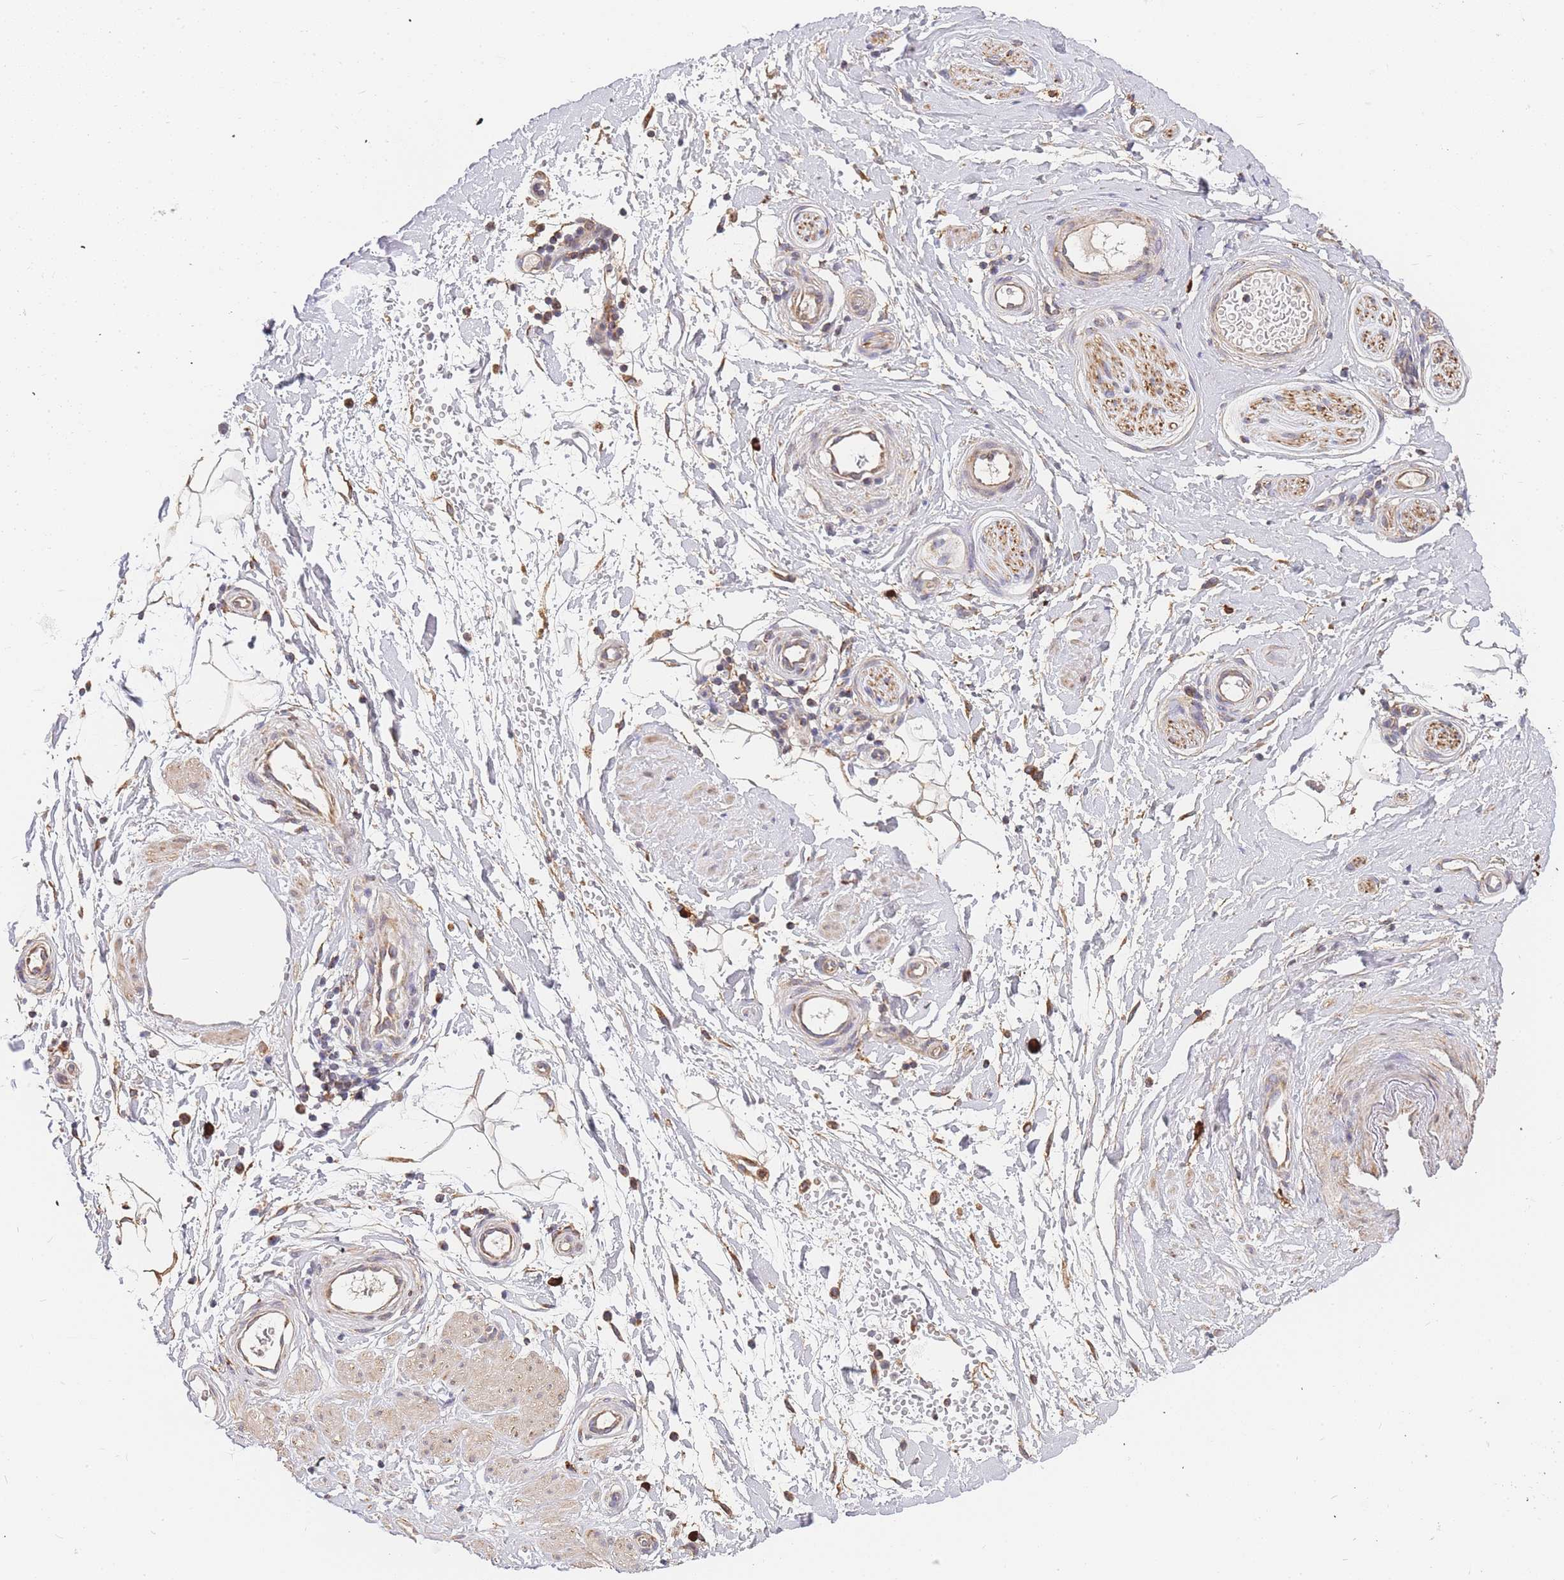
{"staining": {"intensity": "moderate", "quantity": "<25%", "location": "cytoplasmic/membranous"}, "tissue": "adipose tissue", "cell_type": "Adipocytes", "image_type": "normal", "snomed": [{"axis": "morphology", "description": "Normal tissue, NOS"}, {"axis": "topography", "description": "Soft tissue"}, {"axis": "topography", "description": "Vascular tissue"}], "caption": "This image shows immunohistochemistry (IHC) staining of normal human adipose tissue, with low moderate cytoplasmic/membranous expression in about <25% of adipocytes.", "gene": "ADCY9", "patient": {"sex": "male", "age": 41}}